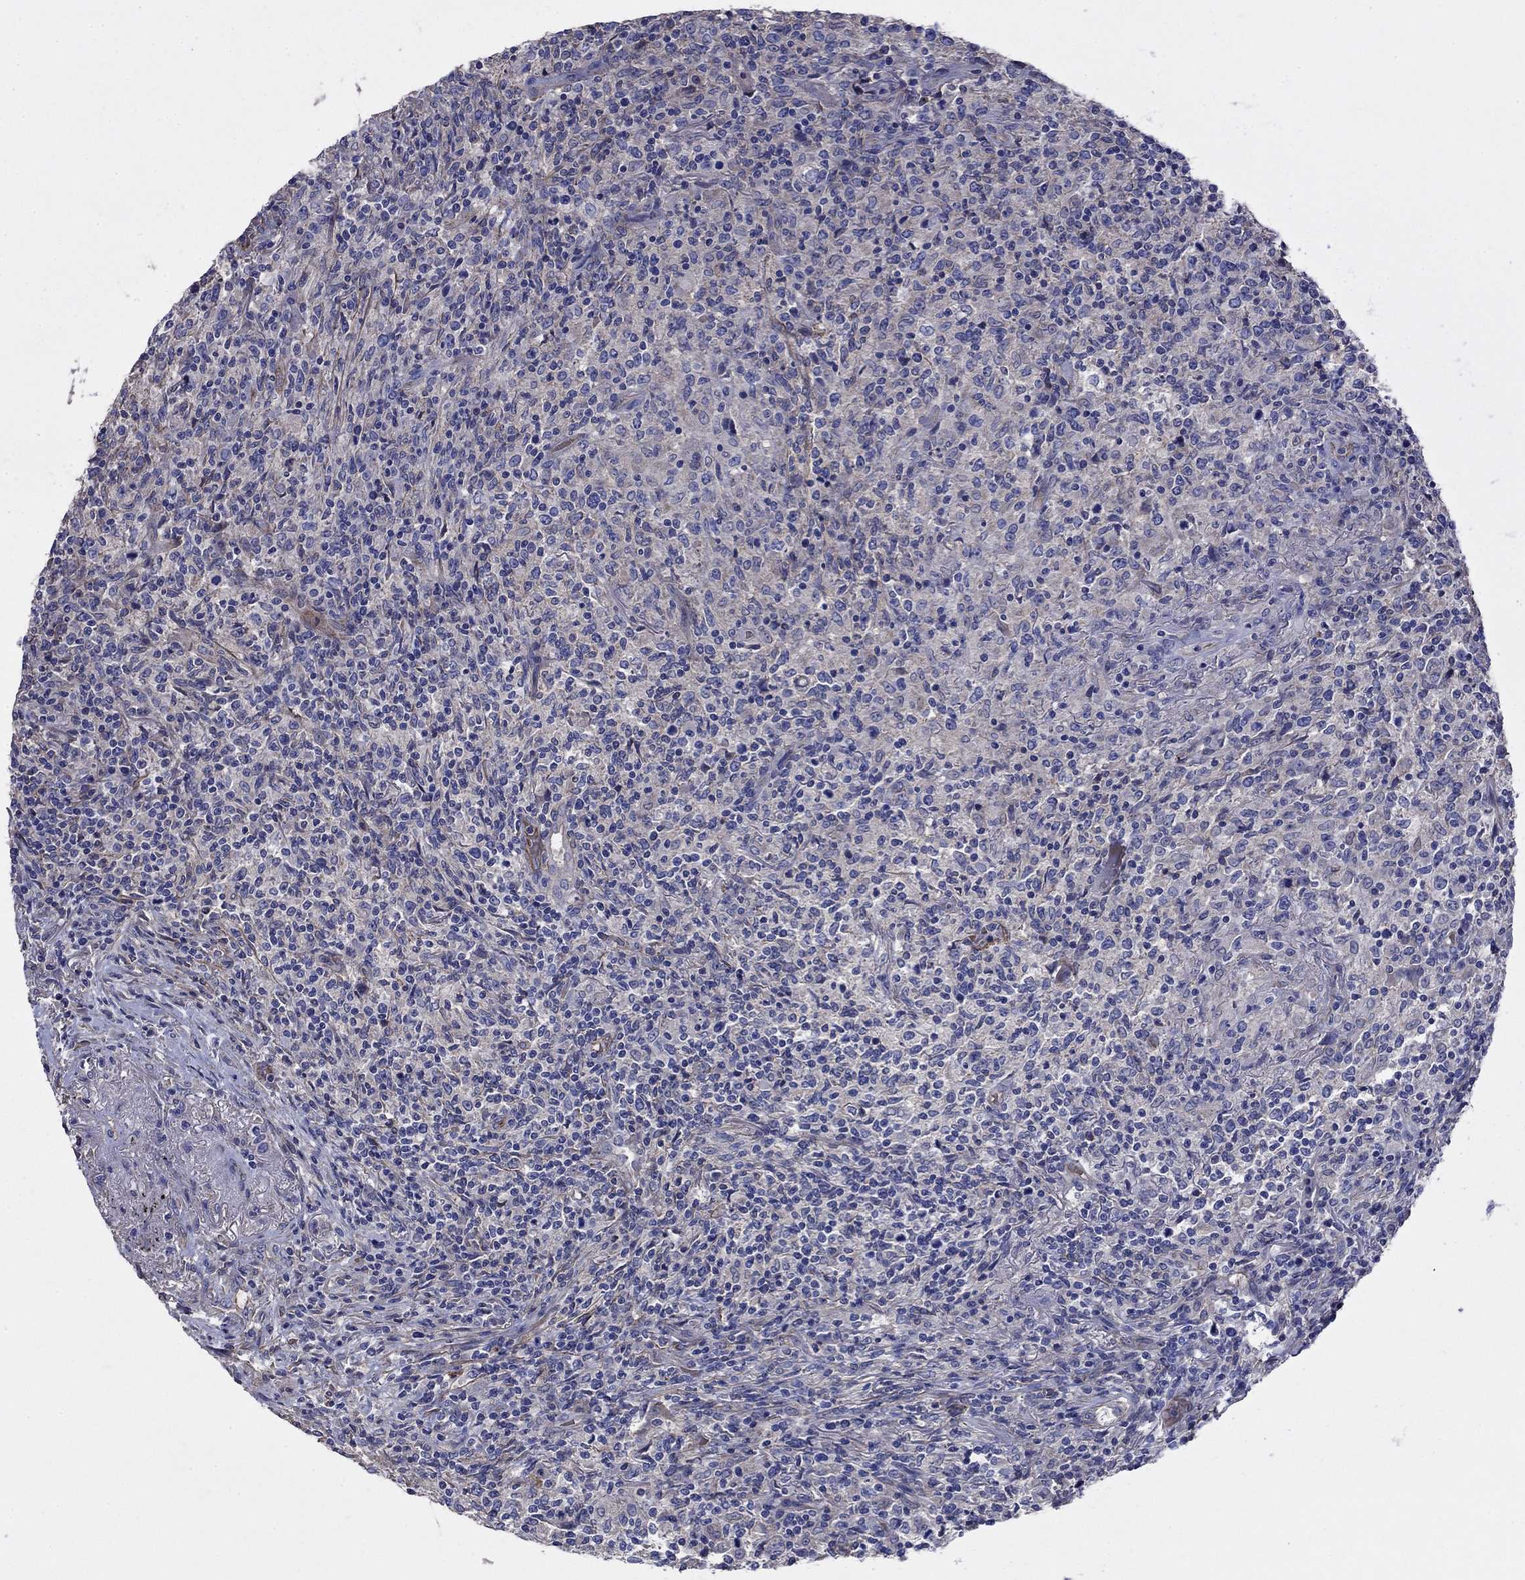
{"staining": {"intensity": "negative", "quantity": "none", "location": "none"}, "tissue": "lymphoma", "cell_type": "Tumor cells", "image_type": "cancer", "snomed": [{"axis": "morphology", "description": "Malignant lymphoma, non-Hodgkin's type, High grade"}, {"axis": "topography", "description": "Lung"}], "caption": "IHC histopathology image of lymphoma stained for a protein (brown), which shows no expression in tumor cells.", "gene": "FLNC", "patient": {"sex": "male", "age": 79}}